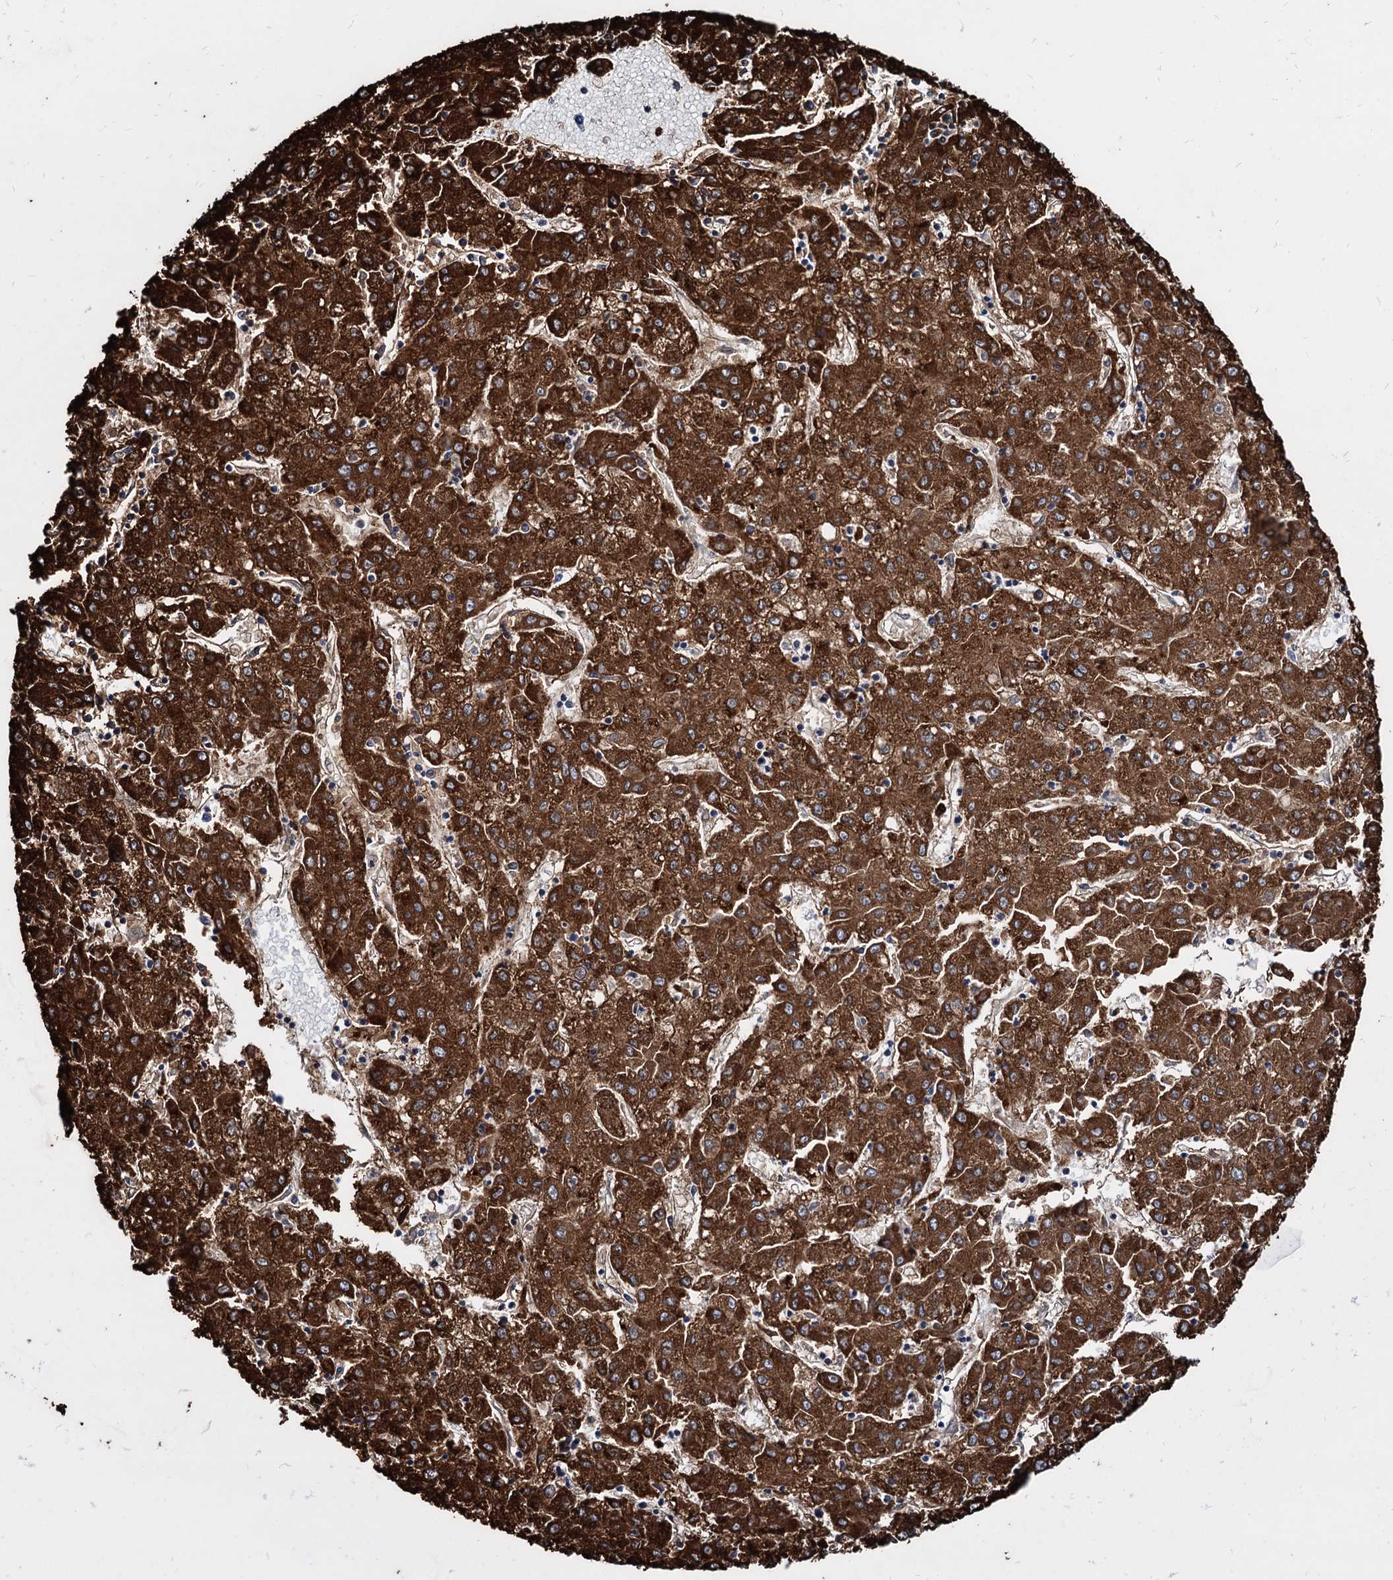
{"staining": {"intensity": "strong", "quantity": ">75%", "location": "cytoplasmic/membranous"}, "tissue": "liver cancer", "cell_type": "Tumor cells", "image_type": "cancer", "snomed": [{"axis": "morphology", "description": "Carcinoma, Hepatocellular, NOS"}, {"axis": "topography", "description": "Liver"}], "caption": "A photomicrograph showing strong cytoplasmic/membranous positivity in approximately >75% of tumor cells in liver hepatocellular carcinoma, as visualized by brown immunohistochemical staining.", "gene": "ANKRD12", "patient": {"sex": "male", "age": 72}}